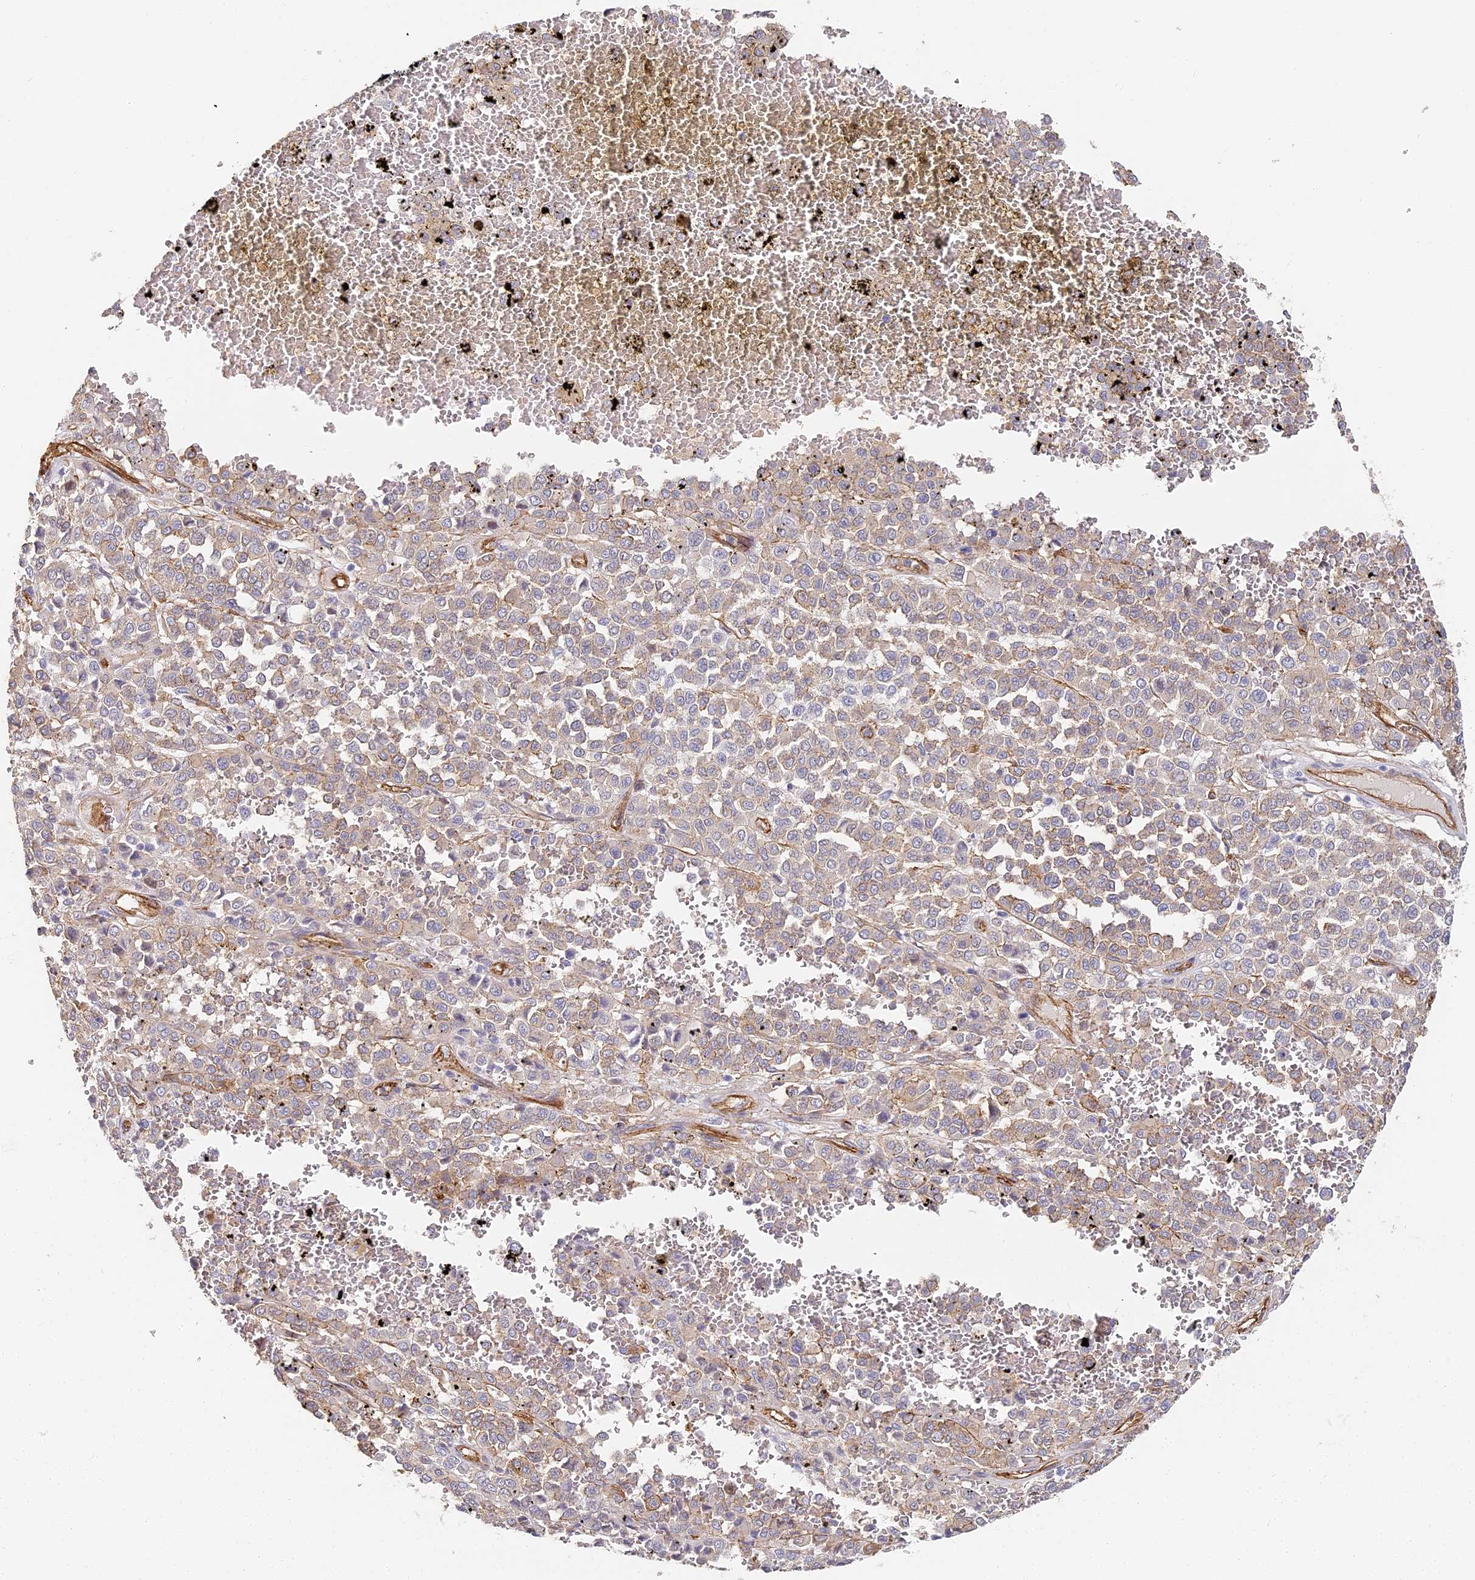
{"staining": {"intensity": "weak", "quantity": "<25%", "location": "cytoplasmic/membranous"}, "tissue": "melanoma", "cell_type": "Tumor cells", "image_type": "cancer", "snomed": [{"axis": "morphology", "description": "Malignant melanoma, Metastatic site"}, {"axis": "topography", "description": "Pancreas"}], "caption": "Photomicrograph shows no significant protein staining in tumor cells of malignant melanoma (metastatic site).", "gene": "CCDC30", "patient": {"sex": "female", "age": 30}}